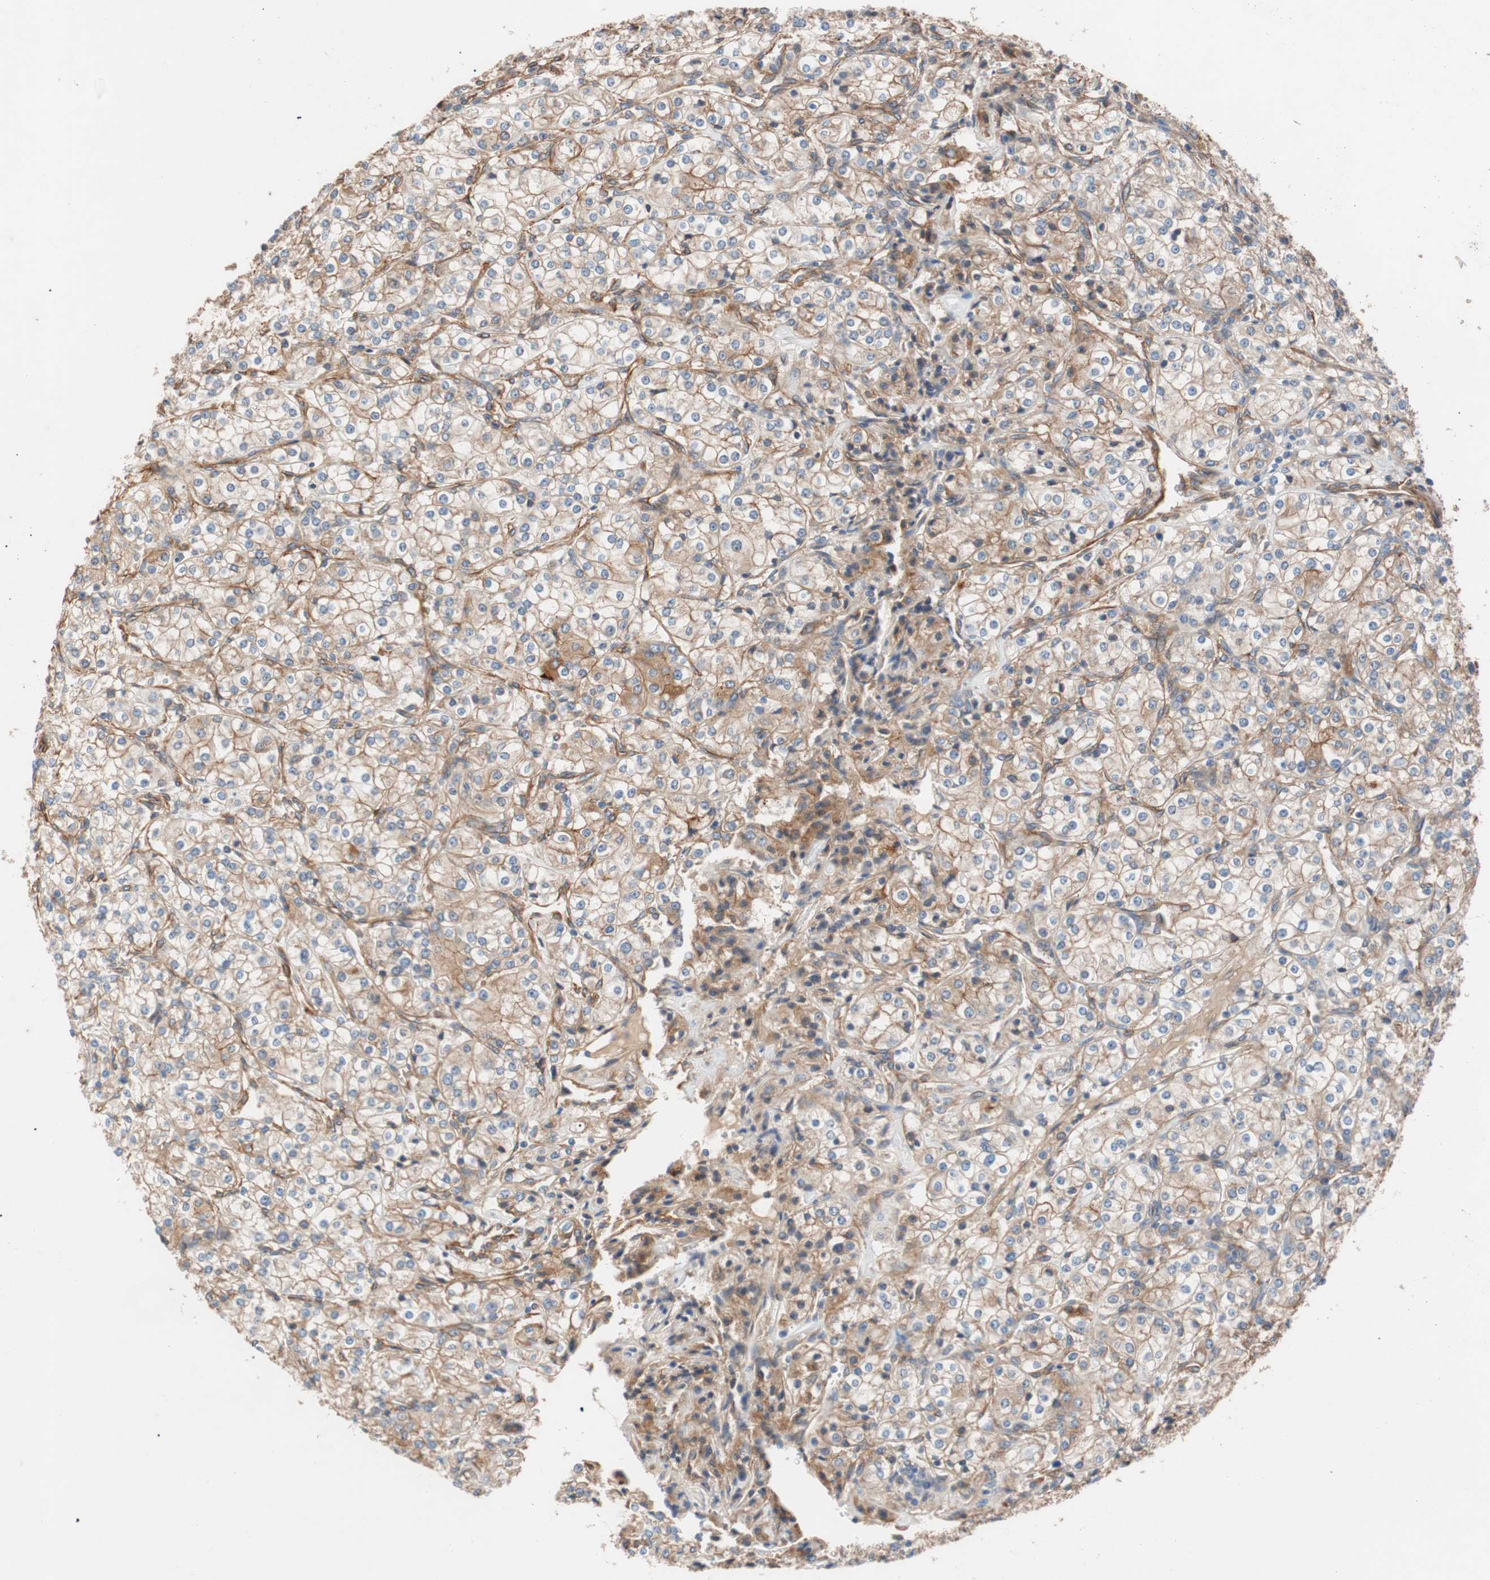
{"staining": {"intensity": "weak", "quantity": "<25%", "location": "cytoplasmic/membranous"}, "tissue": "renal cancer", "cell_type": "Tumor cells", "image_type": "cancer", "snomed": [{"axis": "morphology", "description": "Adenocarcinoma, NOS"}, {"axis": "topography", "description": "Kidney"}], "caption": "This is an IHC histopathology image of human adenocarcinoma (renal). There is no positivity in tumor cells.", "gene": "SPINT1", "patient": {"sex": "male", "age": 77}}